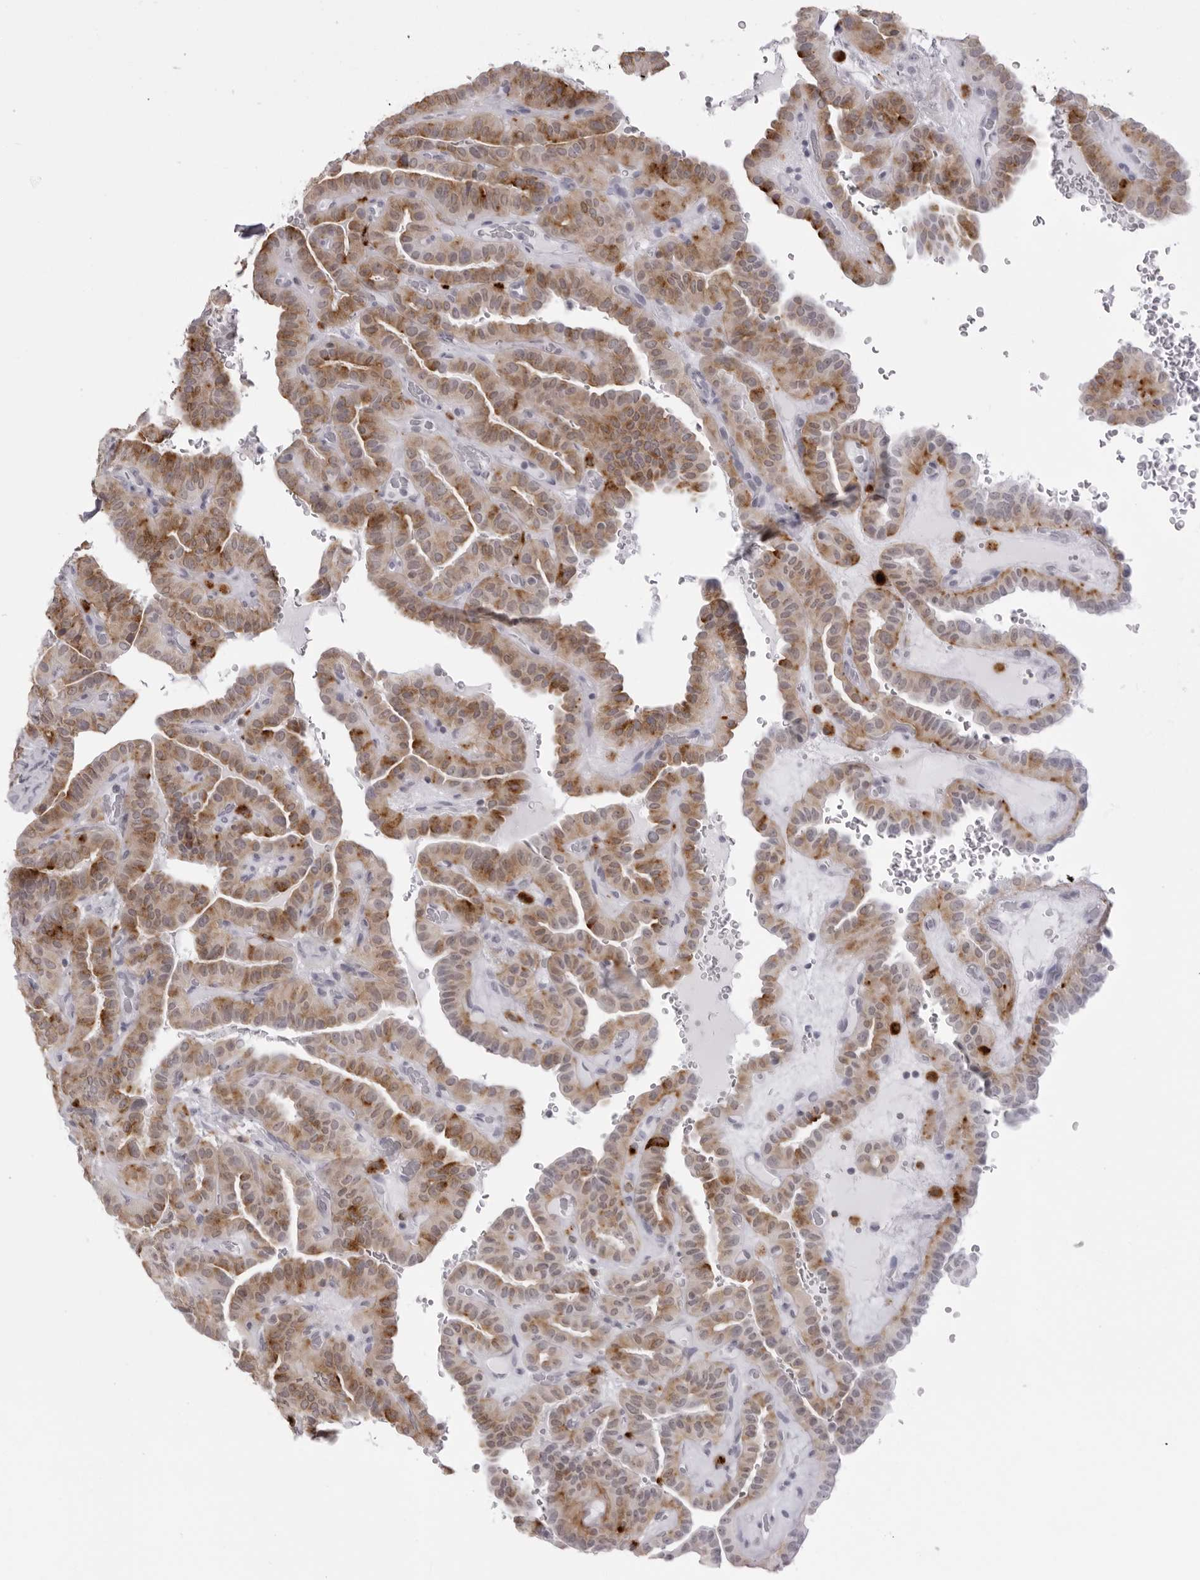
{"staining": {"intensity": "weak", "quantity": ">75%", "location": "cytoplasmic/membranous"}, "tissue": "thyroid cancer", "cell_type": "Tumor cells", "image_type": "cancer", "snomed": [{"axis": "morphology", "description": "Papillary adenocarcinoma, NOS"}, {"axis": "topography", "description": "Thyroid gland"}], "caption": "DAB immunohistochemical staining of human thyroid papillary adenocarcinoma reveals weak cytoplasmic/membranous protein positivity in approximately >75% of tumor cells.", "gene": "IL25", "patient": {"sex": "male", "age": 77}}